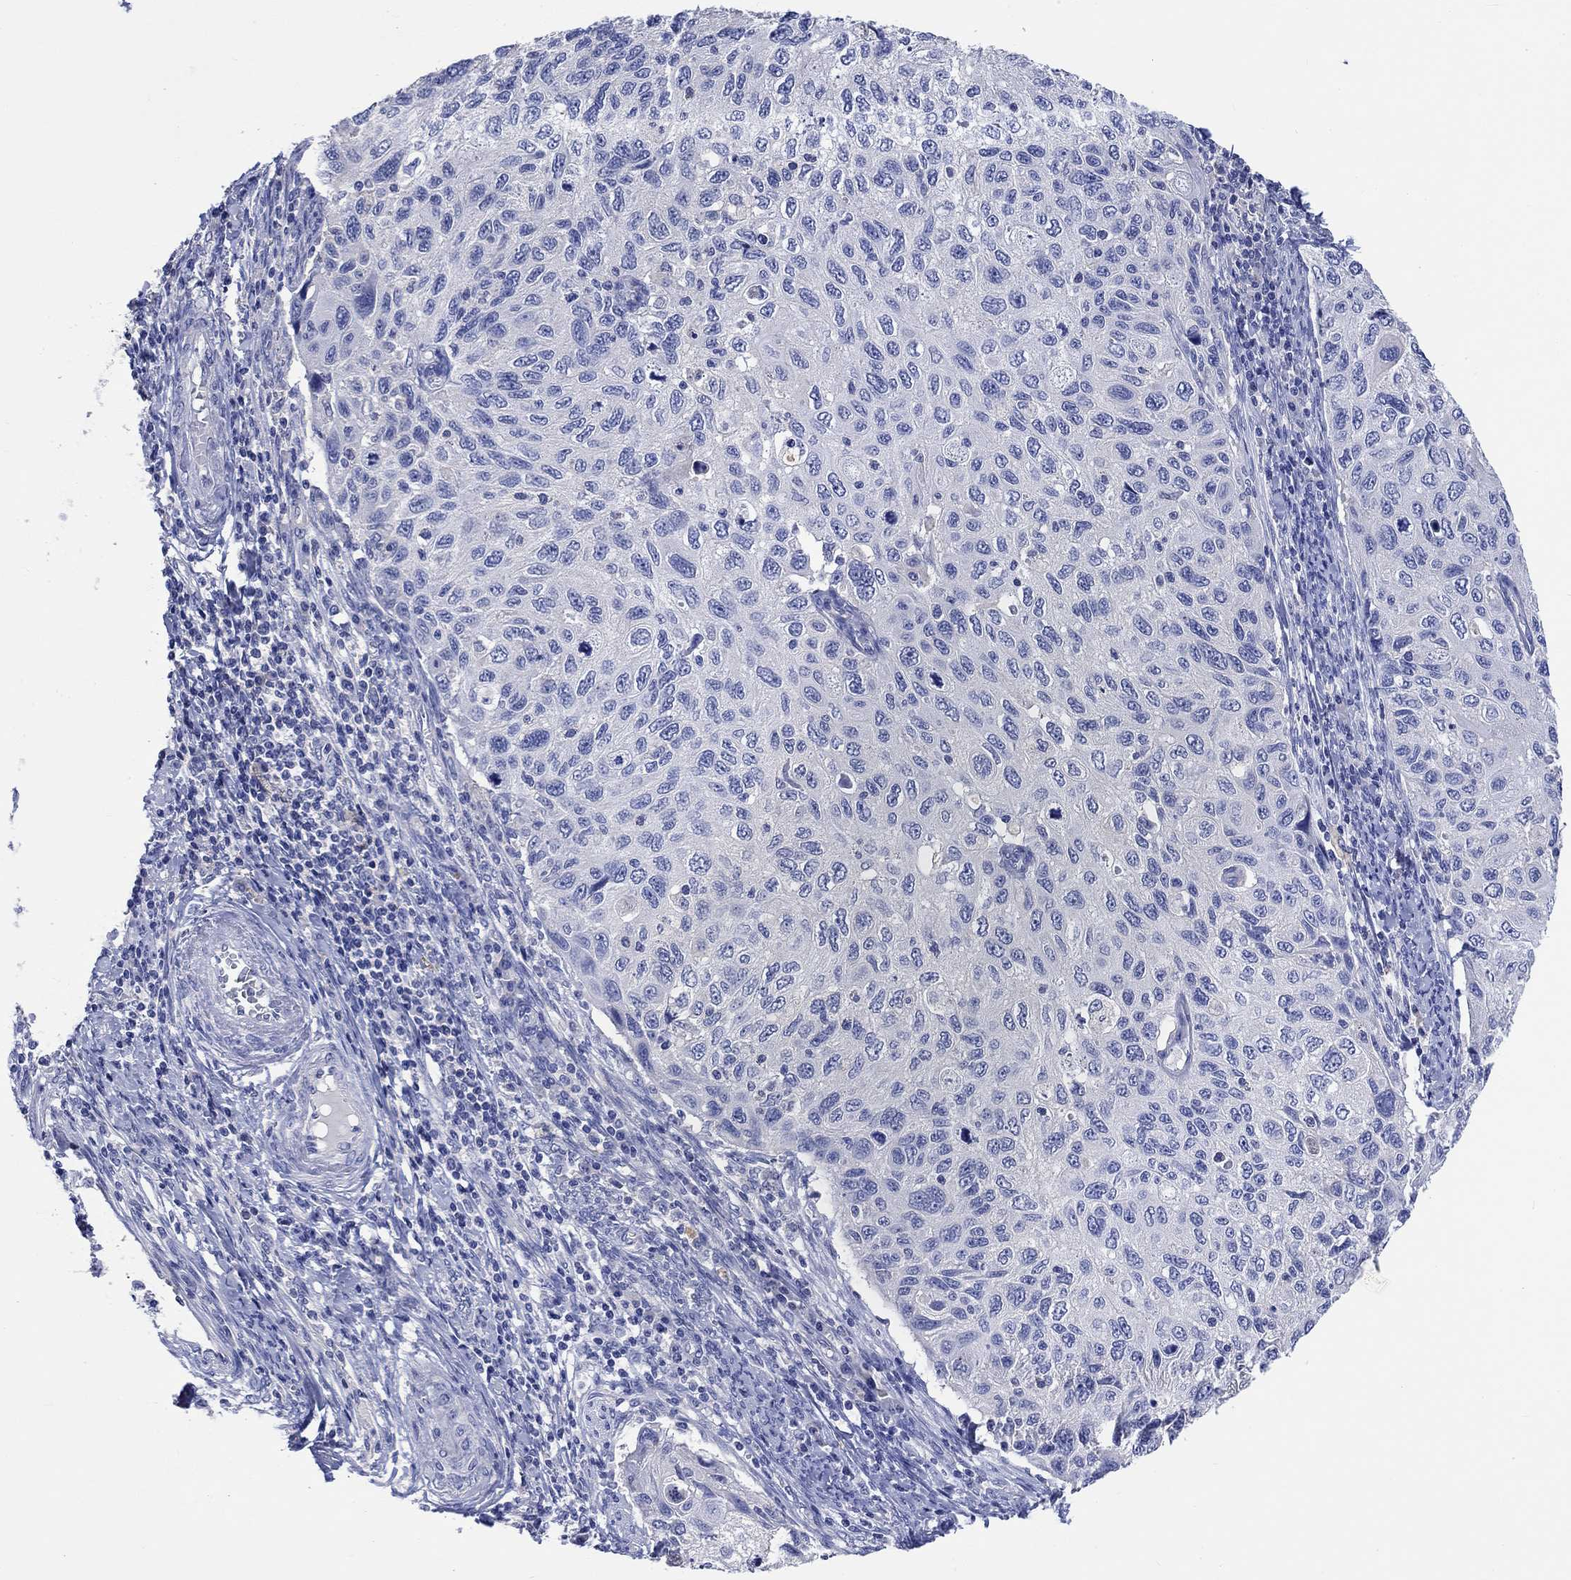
{"staining": {"intensity": "negative", "quantity": "none", "location": "none"}, "tissue": "cervical cancer", "cell_type": "Tumor cells", "image_type": "cancer", "snomed": [{"axis": "morphology", "description": "Squamous cell carcinoma, NOS"}, {"axis": "topography", "description": "Cervix"}], "caption": "IHC micrograph of neoplastic tissue: cervical cancer stained with DAB demonstrates no significant protein staining in tumor cells.", "gene": "TOMM20L", "patient": {"sex": "female", "age": 70}}